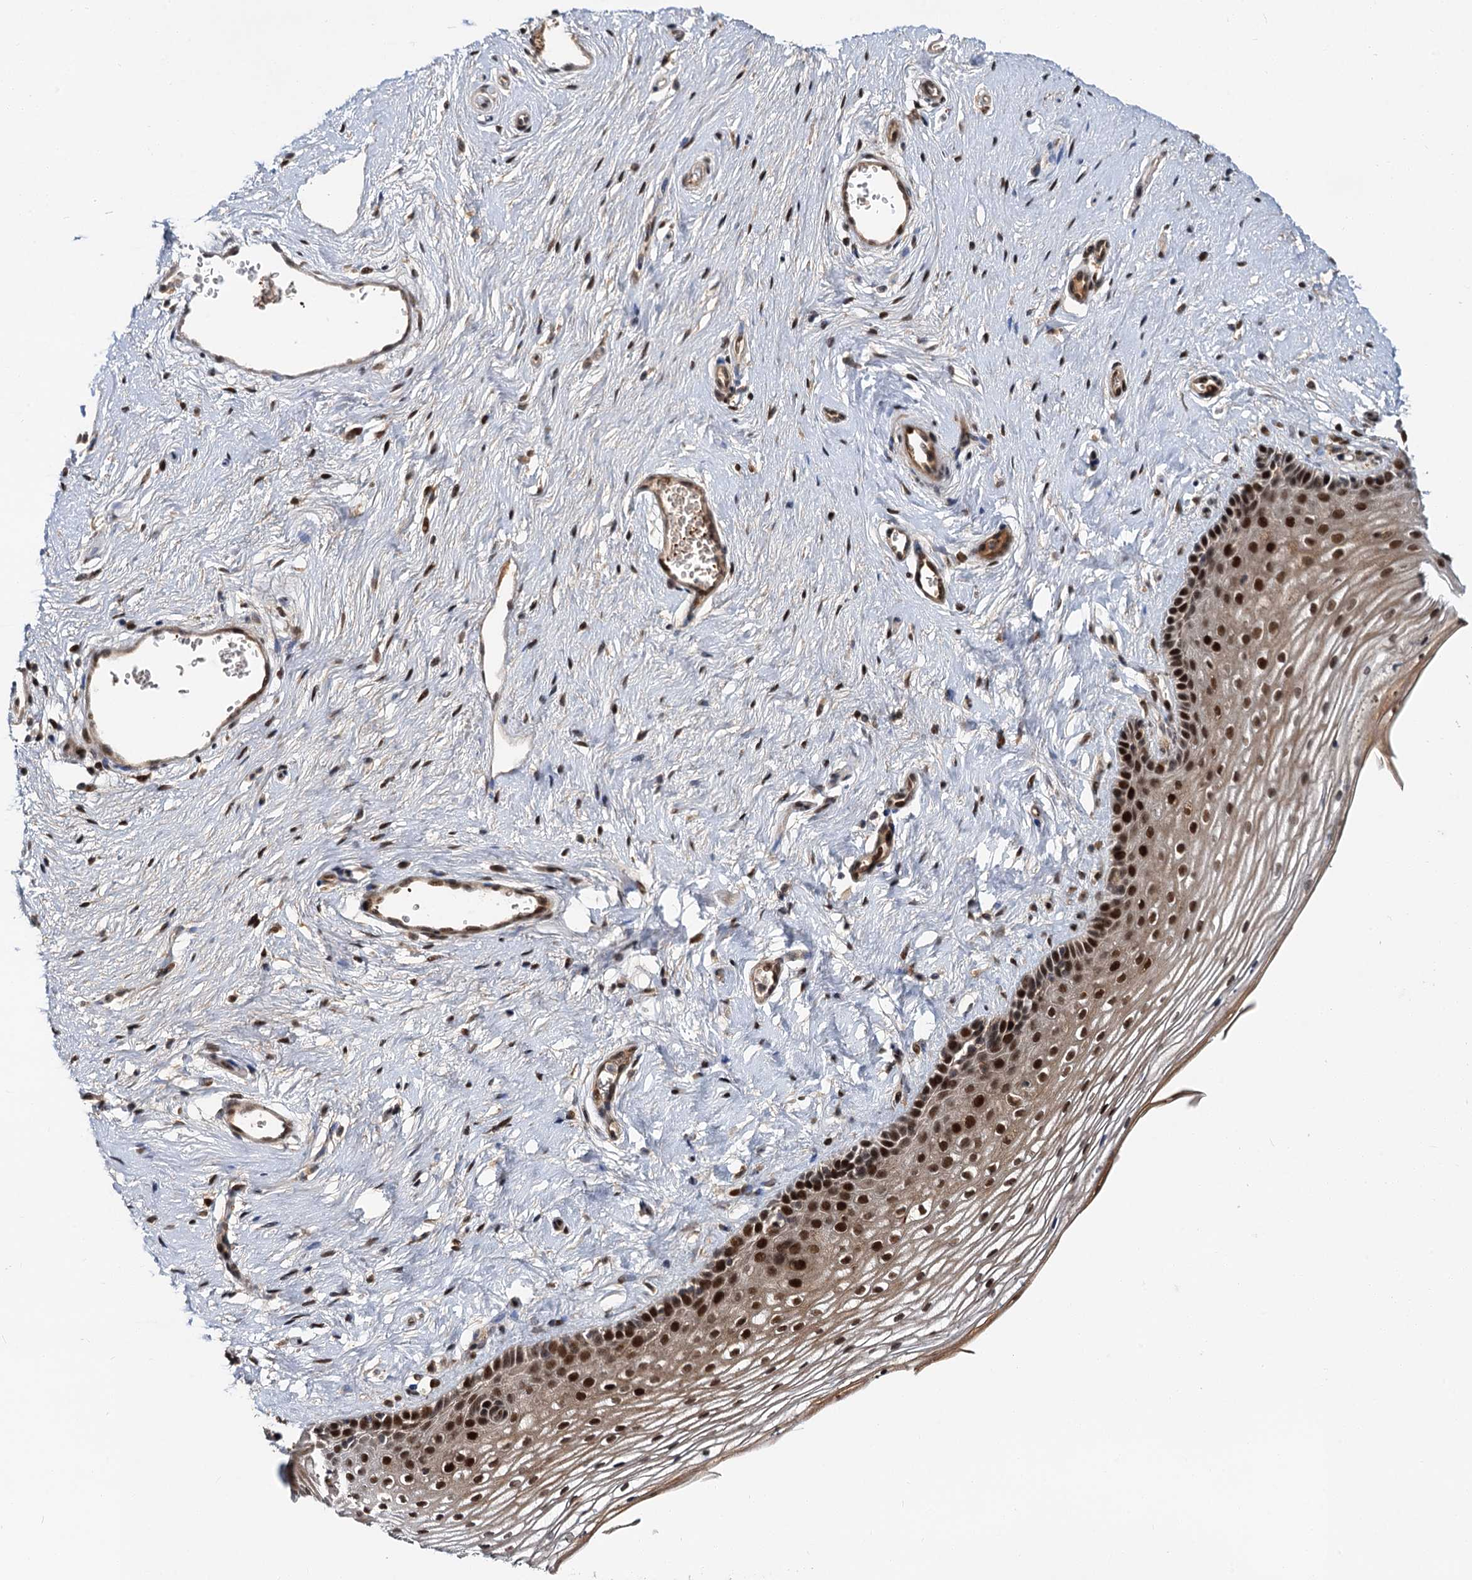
{"staining": {"intensity": "strong", "quantity": ">75%", "location": "nuclear"}, "tissue": "vagina", "cell_type": "Squamous epithelial cells", "image_type": "normal", "snomed": [{"axis": "morphology", "description": "Normal tissue, NOS"}, {"axis": "topography", "description": "Vagina"}], "caption": "Strong nuclear staining is identified in approximately >75% of squamous epithelial cells in unremarkable vagina. The staining was performed using DAB, with brown indicating positive protein expression. Nuclei are stained blue with hematoxylin.", "gene": "MBD6", "patient": {"sex": "female", "age": 46}}